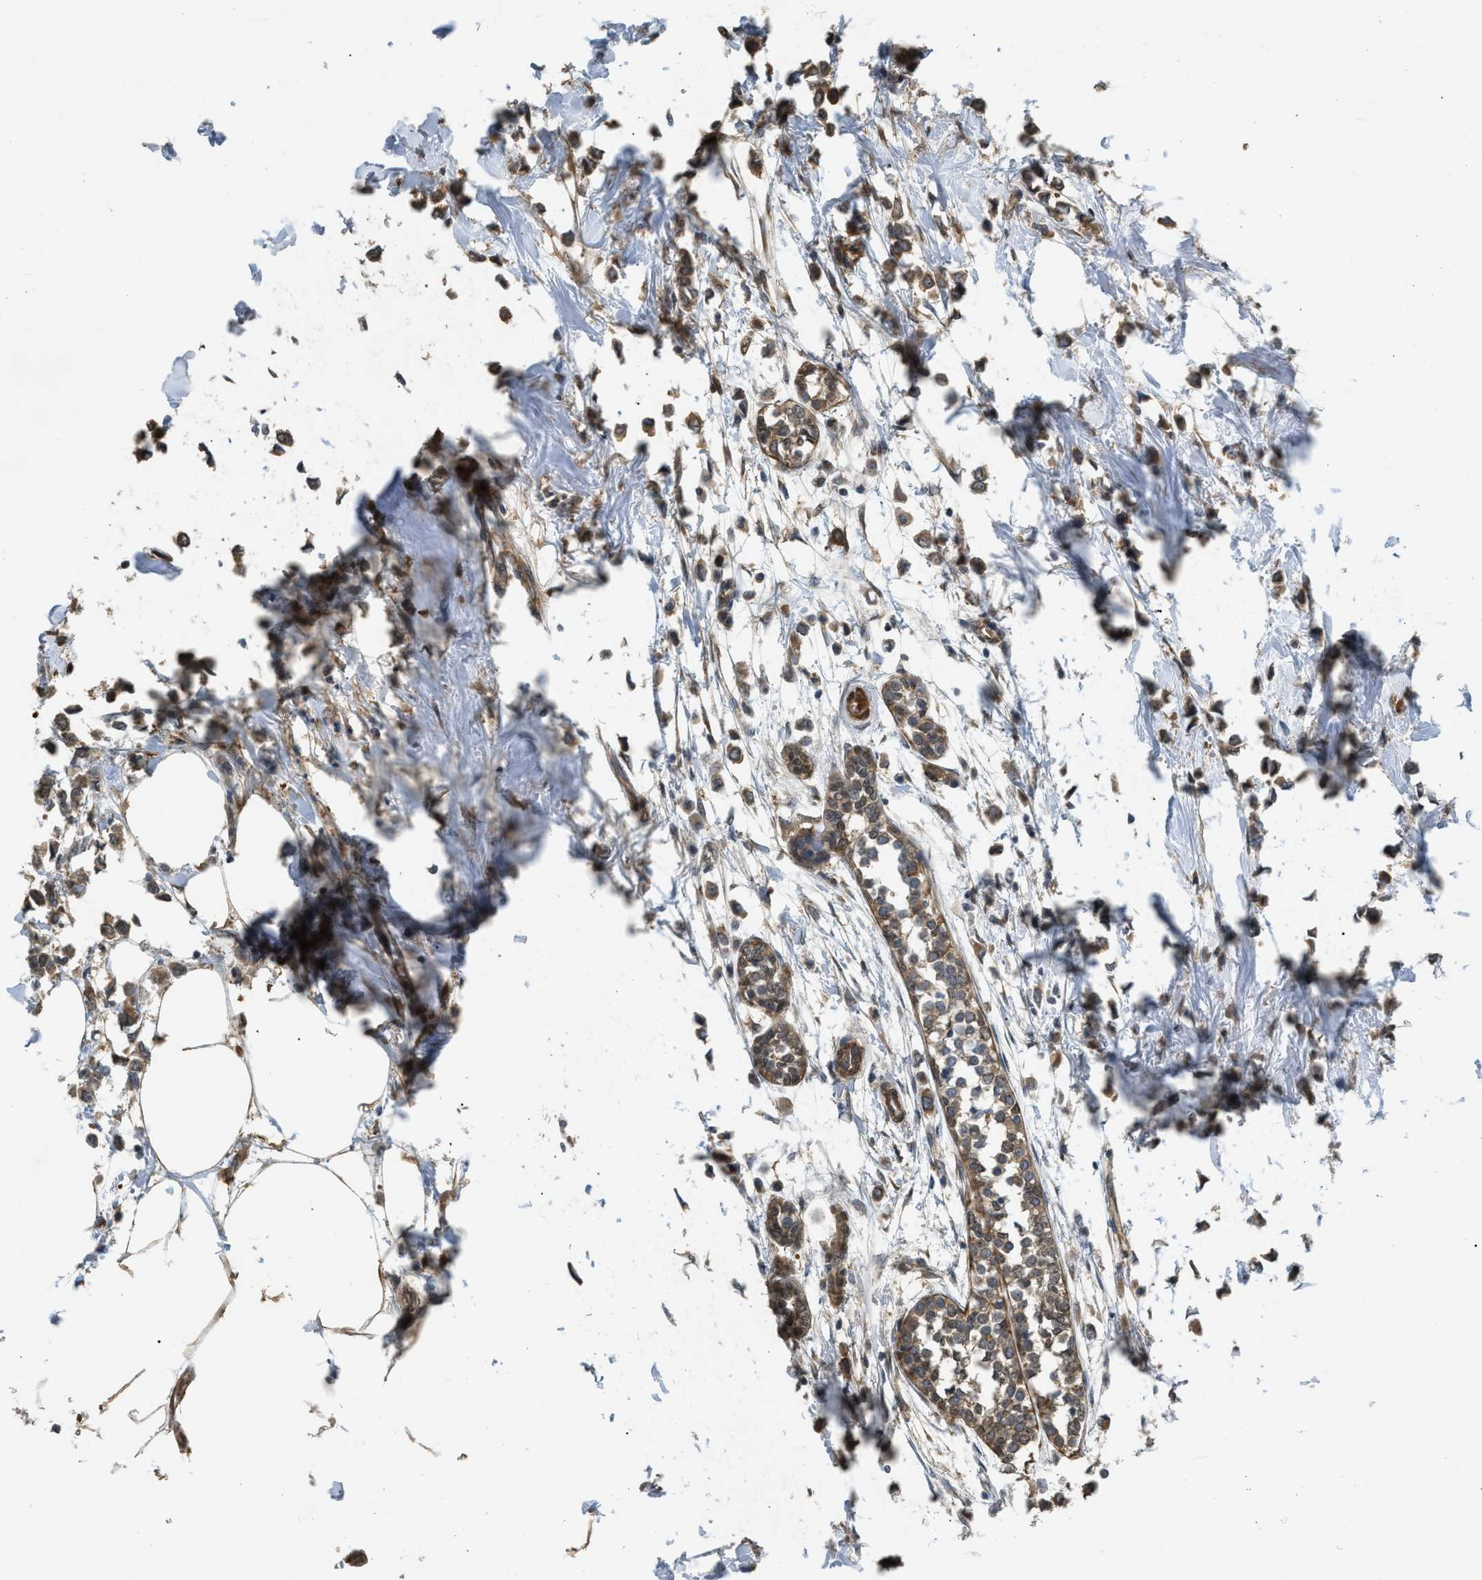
{"staining": {"intensity": "moderate", "quantity": ">75%", "location": "cytoplasmic/membranous"}, "tissue": "breast cancer", "cell_type": "Tumor cells", "image_type": "cancer", "snomed": [{"axis": "morphology", "description": "Lobular carcinoma"}, {"axis": "topography", "description": "Breast"}], "caption": "Immunohistochemical staining of breast cancer (lobular carcinoma) demonstrates moderate cytoplasmic/membranous protein positivity in about >75% of tumor cells. (brown staining indicates protein expression, while blue staining denotes nuclei).", "gene": "BAG3", "patient": {"sex": "female", "age": 51}}